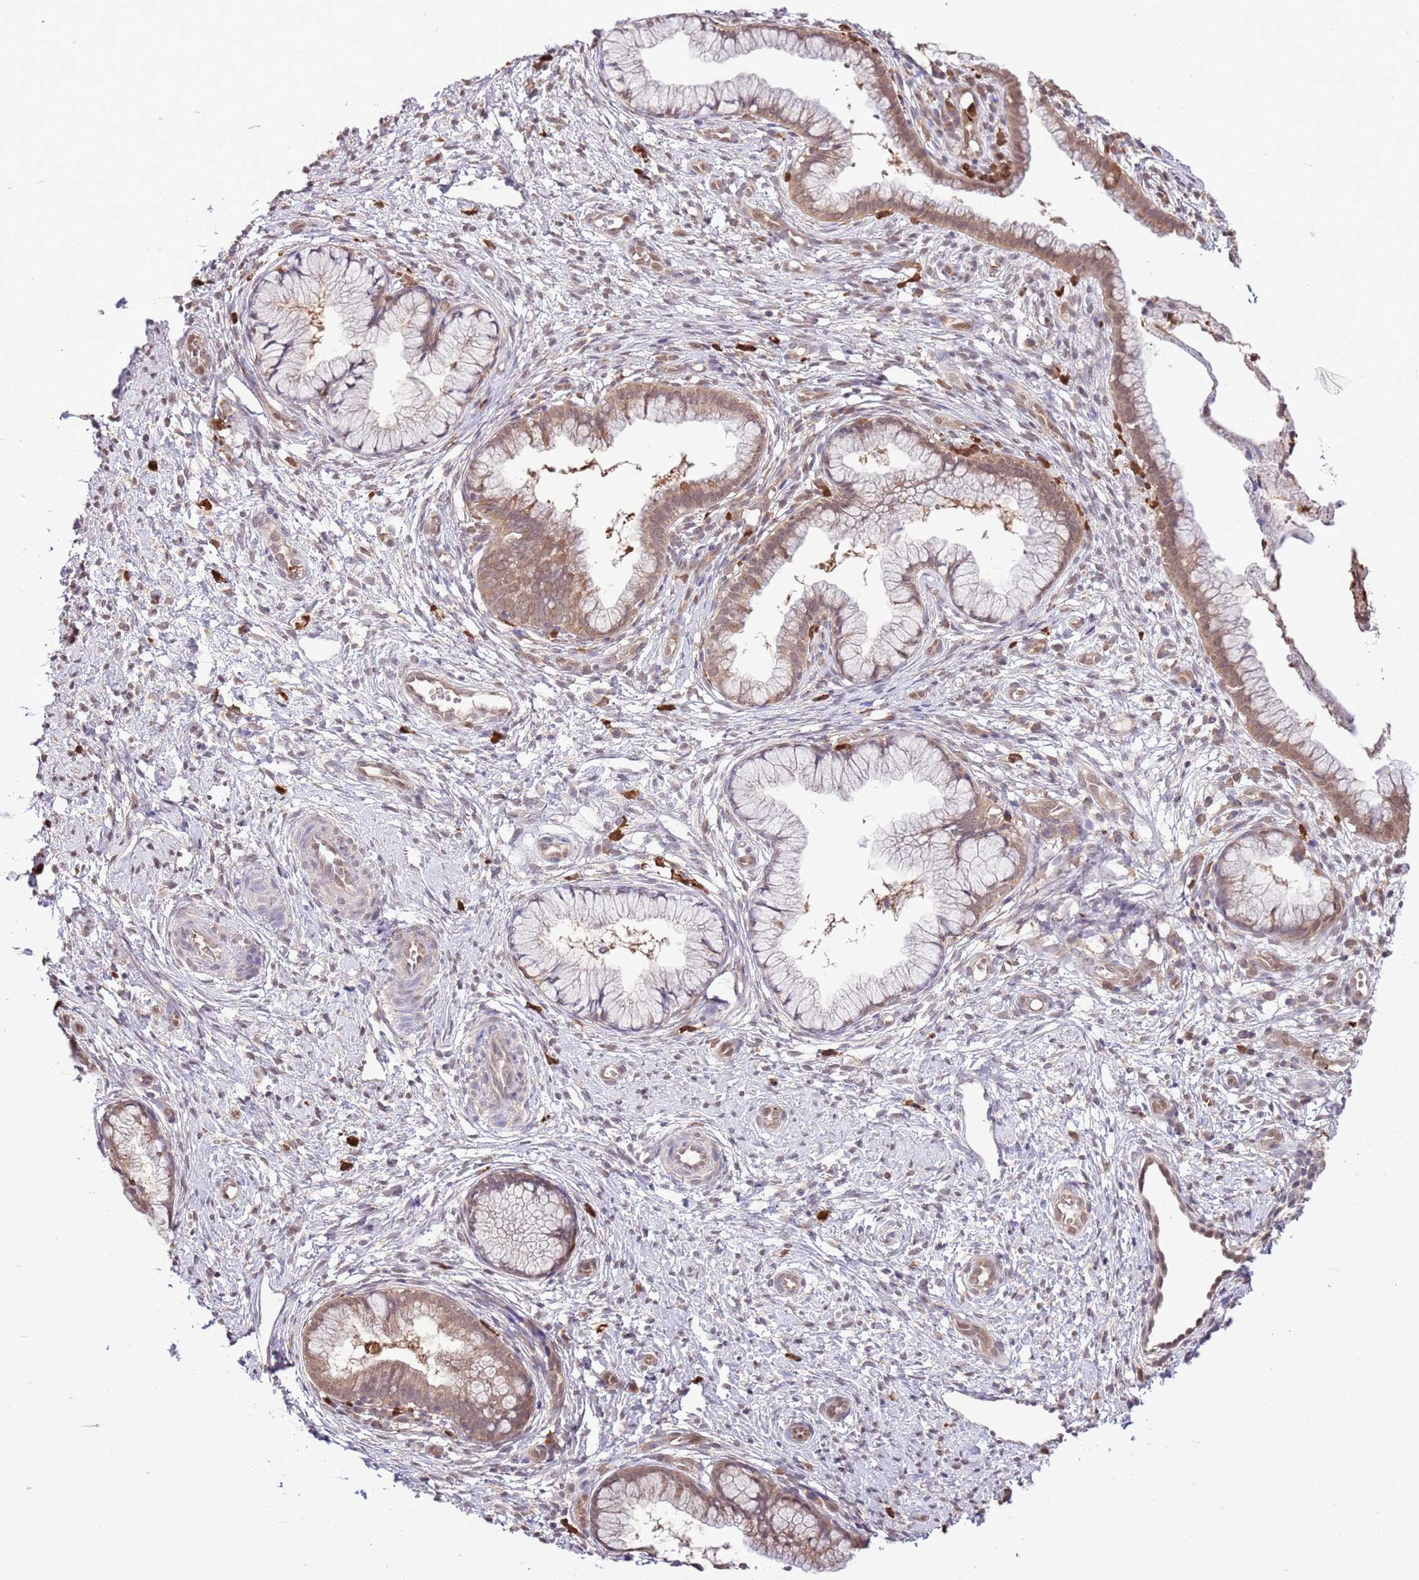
{"staining": {"intensity": "moderate", "quantity": "25%-75%", "location": "cytoplasmic/membranous"}, "tissue": "cervix", "cell_type": "Glandular cells", "image_type": "normal", "snomed": [{"axis": "morphology", "description": "Normal tissue, NOS"}, {"axis": "topography", "description": "Cervix"}], "caption": "Protein expression by immunohistochemistry displays moderate cytoplasmic/membranous staining in about 25%-75% of glandular cells in unremarkable cervix.", "gene": "AMIGO1", "patient": {"sex": "female", "age": 36}}